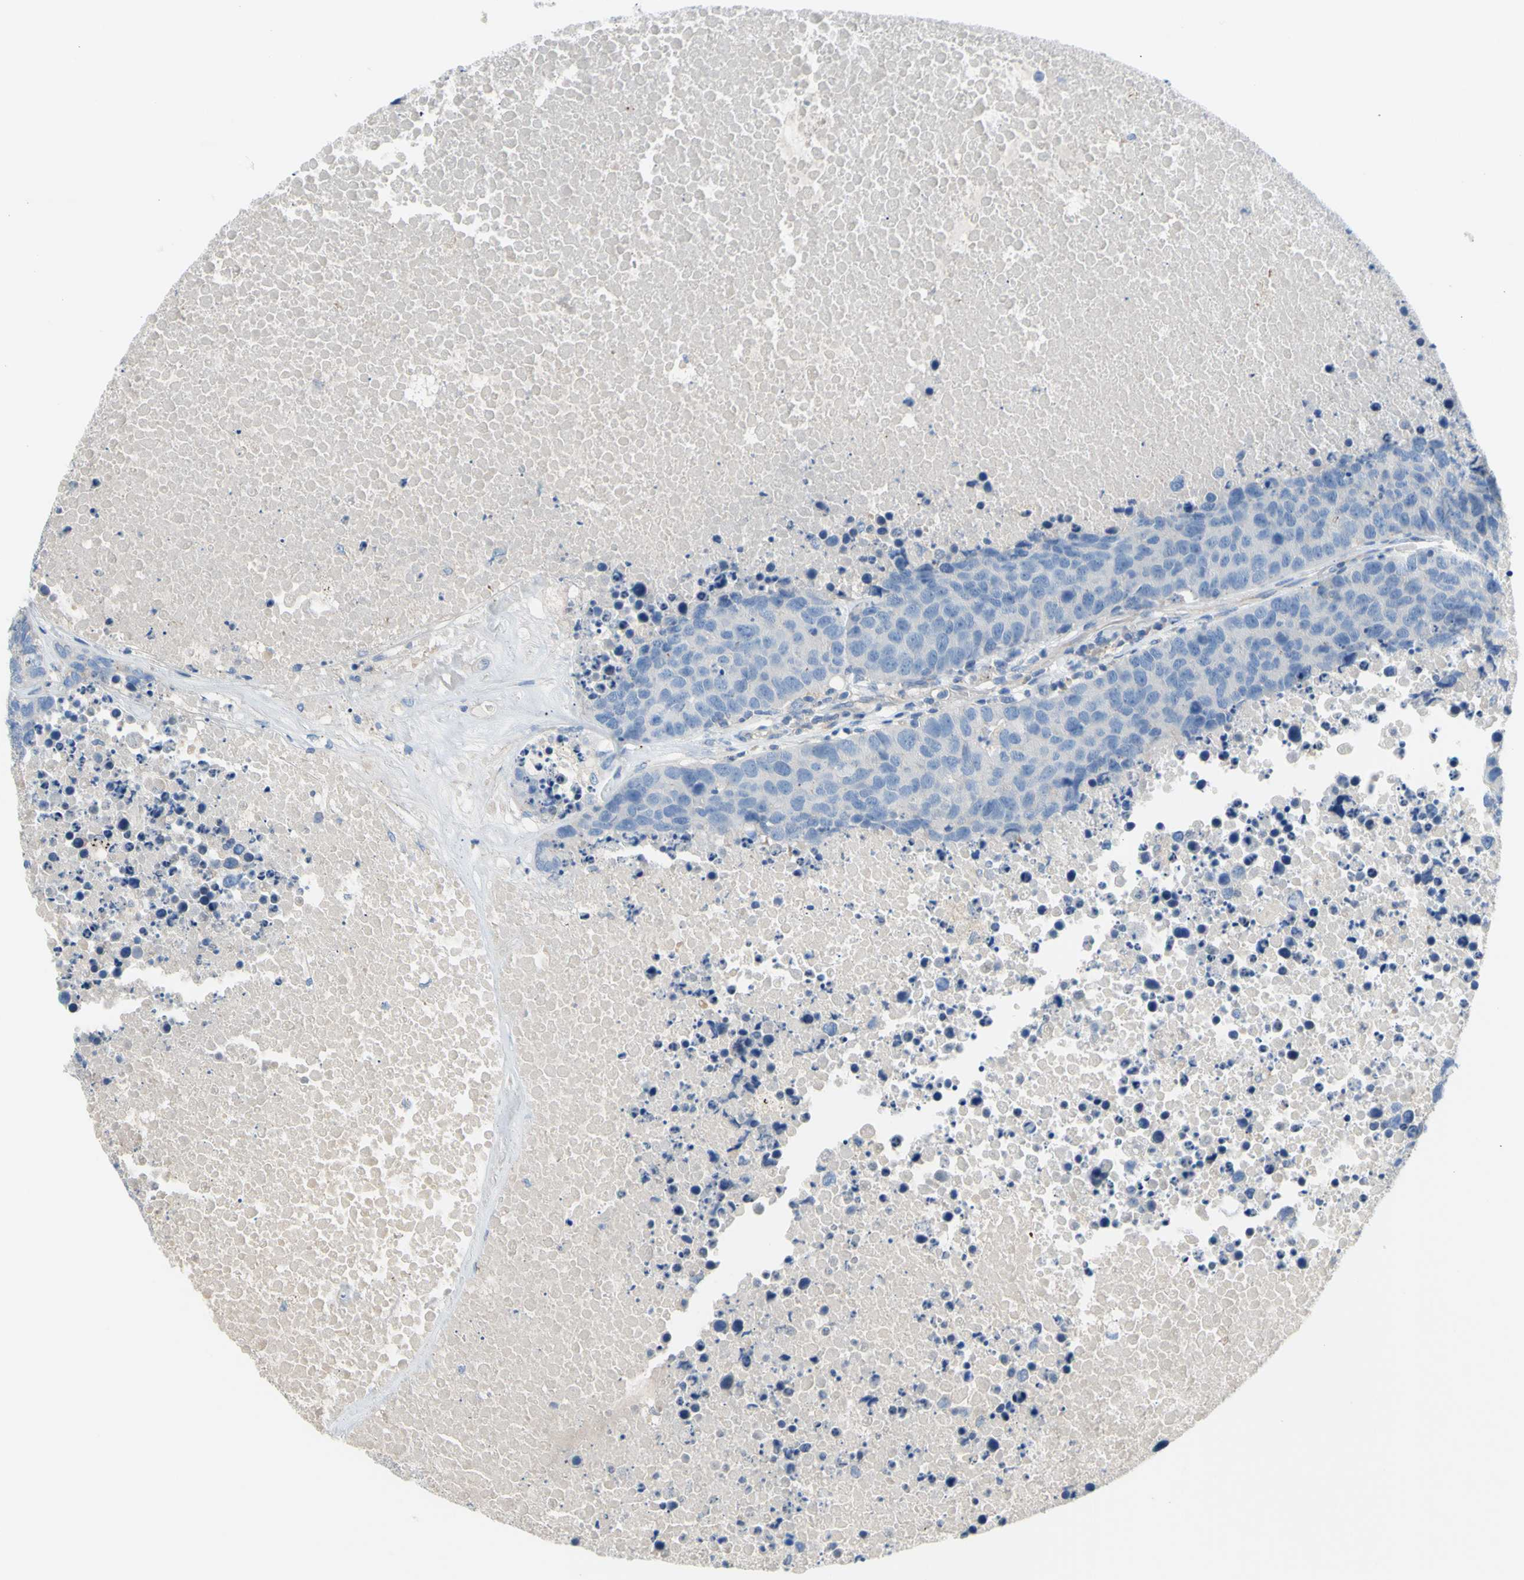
{"staining": {"intensity": "negative", "quantity": "none", "location": "none"}, "tissue": "carcinoid", "cell_type": "Tumor cells", "image_type": "cancer", "snomed": [{"axis": "morphology", "description": "Carcinoid, malignant, NOS"}, {"axis": "topography", "description": "Lung"}], "caption": "Tumor cells show no significant positivity in carcinoid (malignant).", "gene": "TMEM59L", "patient": {"sex": "male", "age": 60}}